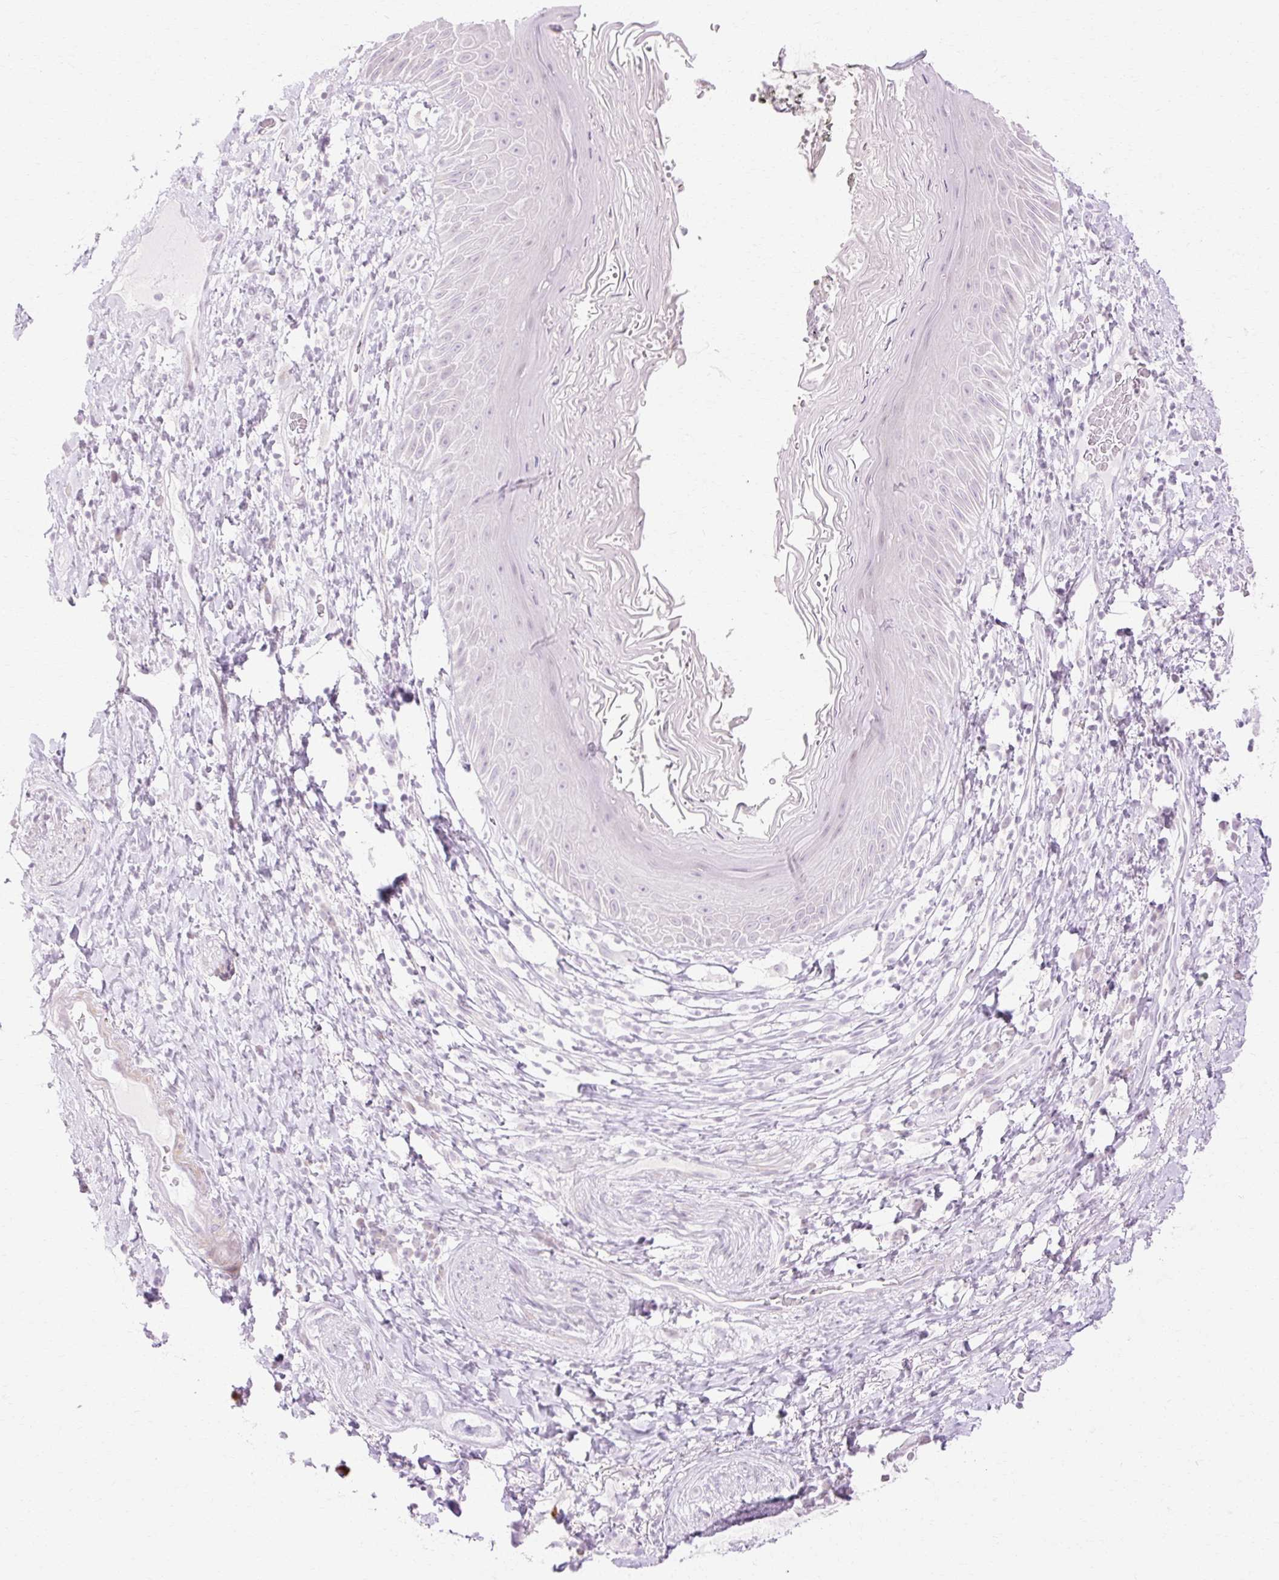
{"staining": {"intensity": "negative", "quantity": "none", "location": "none"}, "tissue": "skin", "cell_type": "Epidermal cells", "image_type": "normal", "snomed": [{"axis": "morphology", "description": "Normal tissue, NOS"}, {"axis": "topography", "description": "Anal"}], "caption": "Immunohistochemistry photomicrograph of unremarkable skin stained for a protein (brown), which reveals no expression in epidermal cells.", "gene": "C3orf49", "patient": {"sex": "male", "age": 78}}